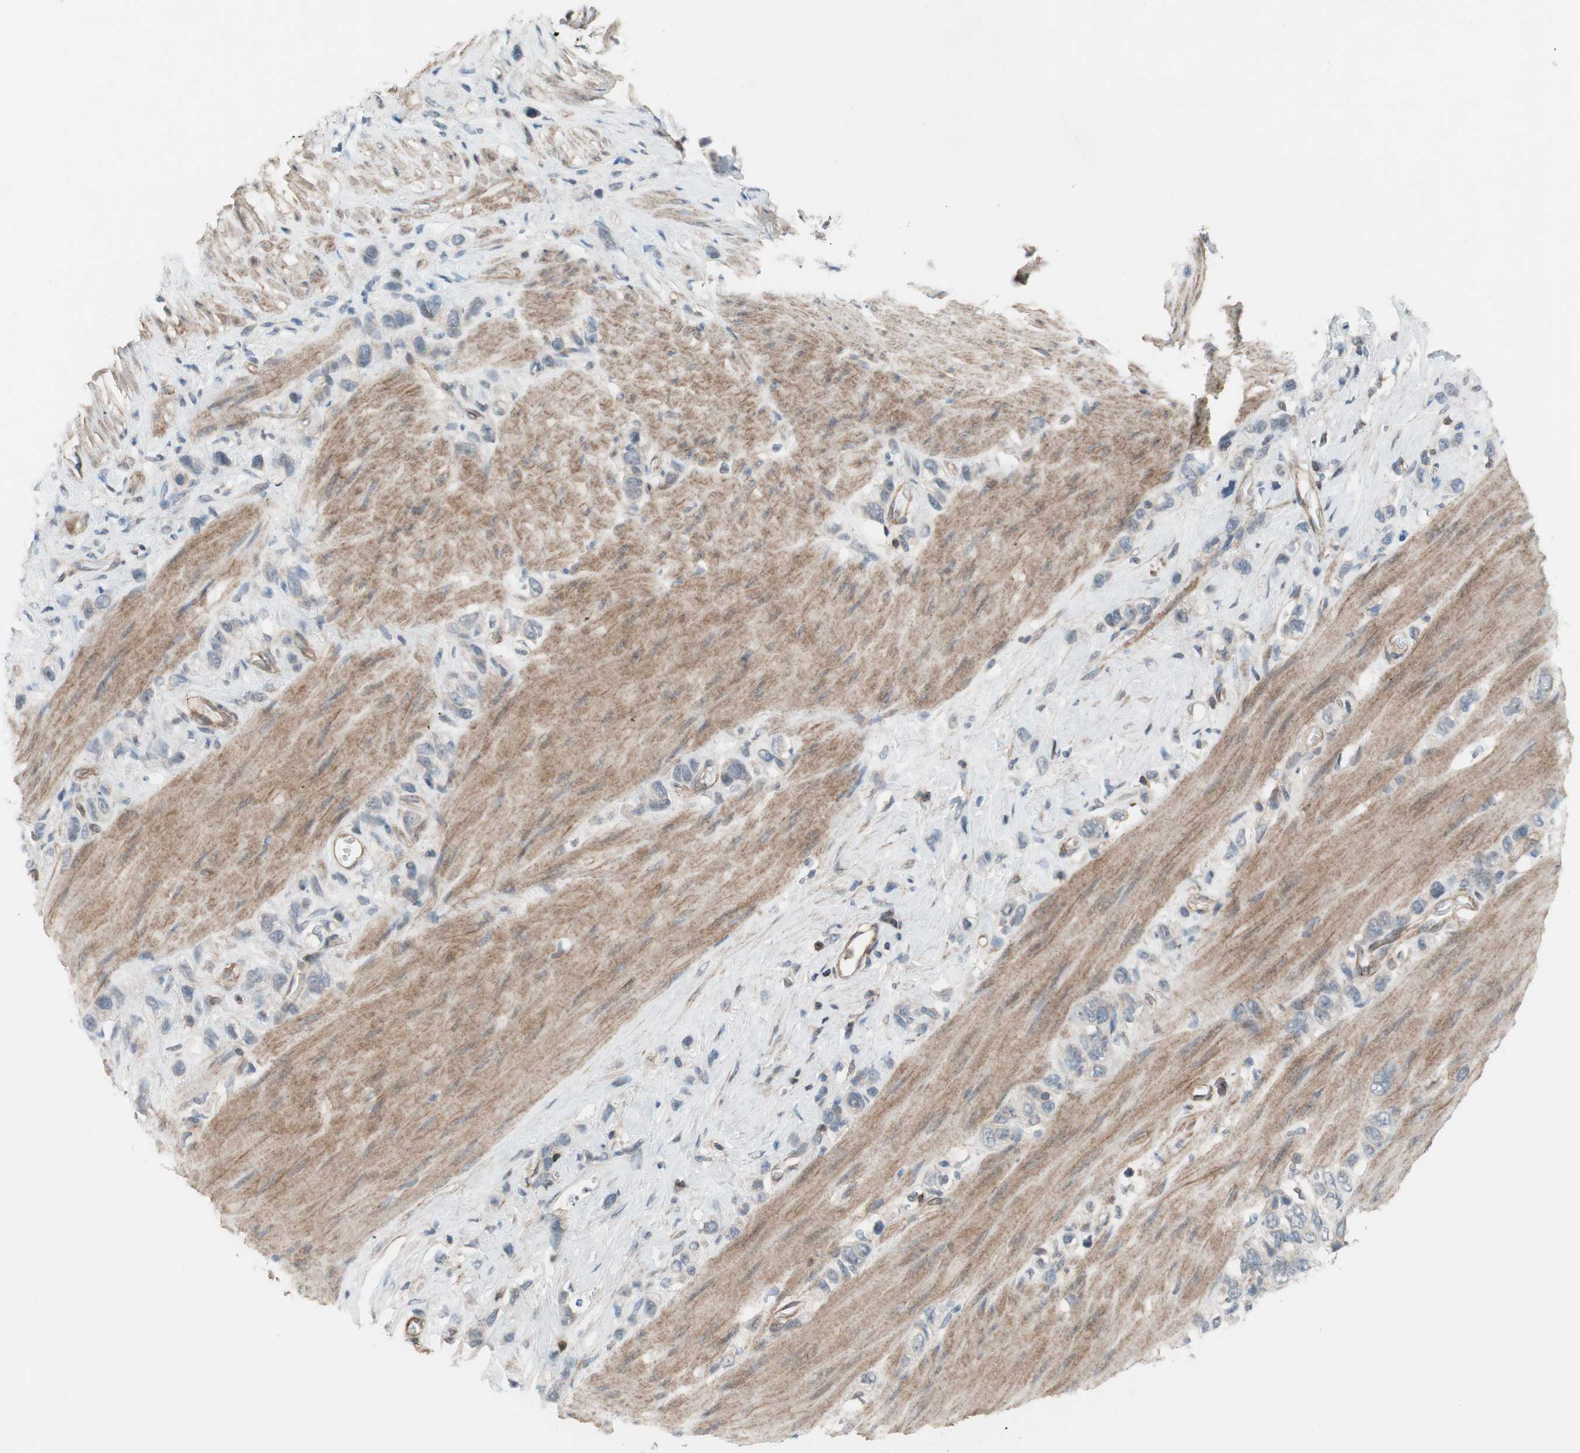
{"staining": {"intensity": "negative", "quantity": "none", "location": "none"}, "tissue": "stomach cancer", "cell_type": "Tumor cells", "image_type": "cancer", "snomed": [{"axis": "morphology", "description": "Normal tissue, NOS"}, {"axis": "morphology", "description": "Adenocarcinoma, NOS"}, {"axis": "morphology", "description": "Adenocarcinoma, High grade"}, {"axis": "topography", "description": "Stomach, upper"}, {"axis": "topography", "description": "Stomach"}], "caption": "The immunohistochemistry micrograph has no significant expression in tumor cells of stomach cancer tissue.", "gene": "GRHL1", "patient": {"sex": "female", "age": 65}}